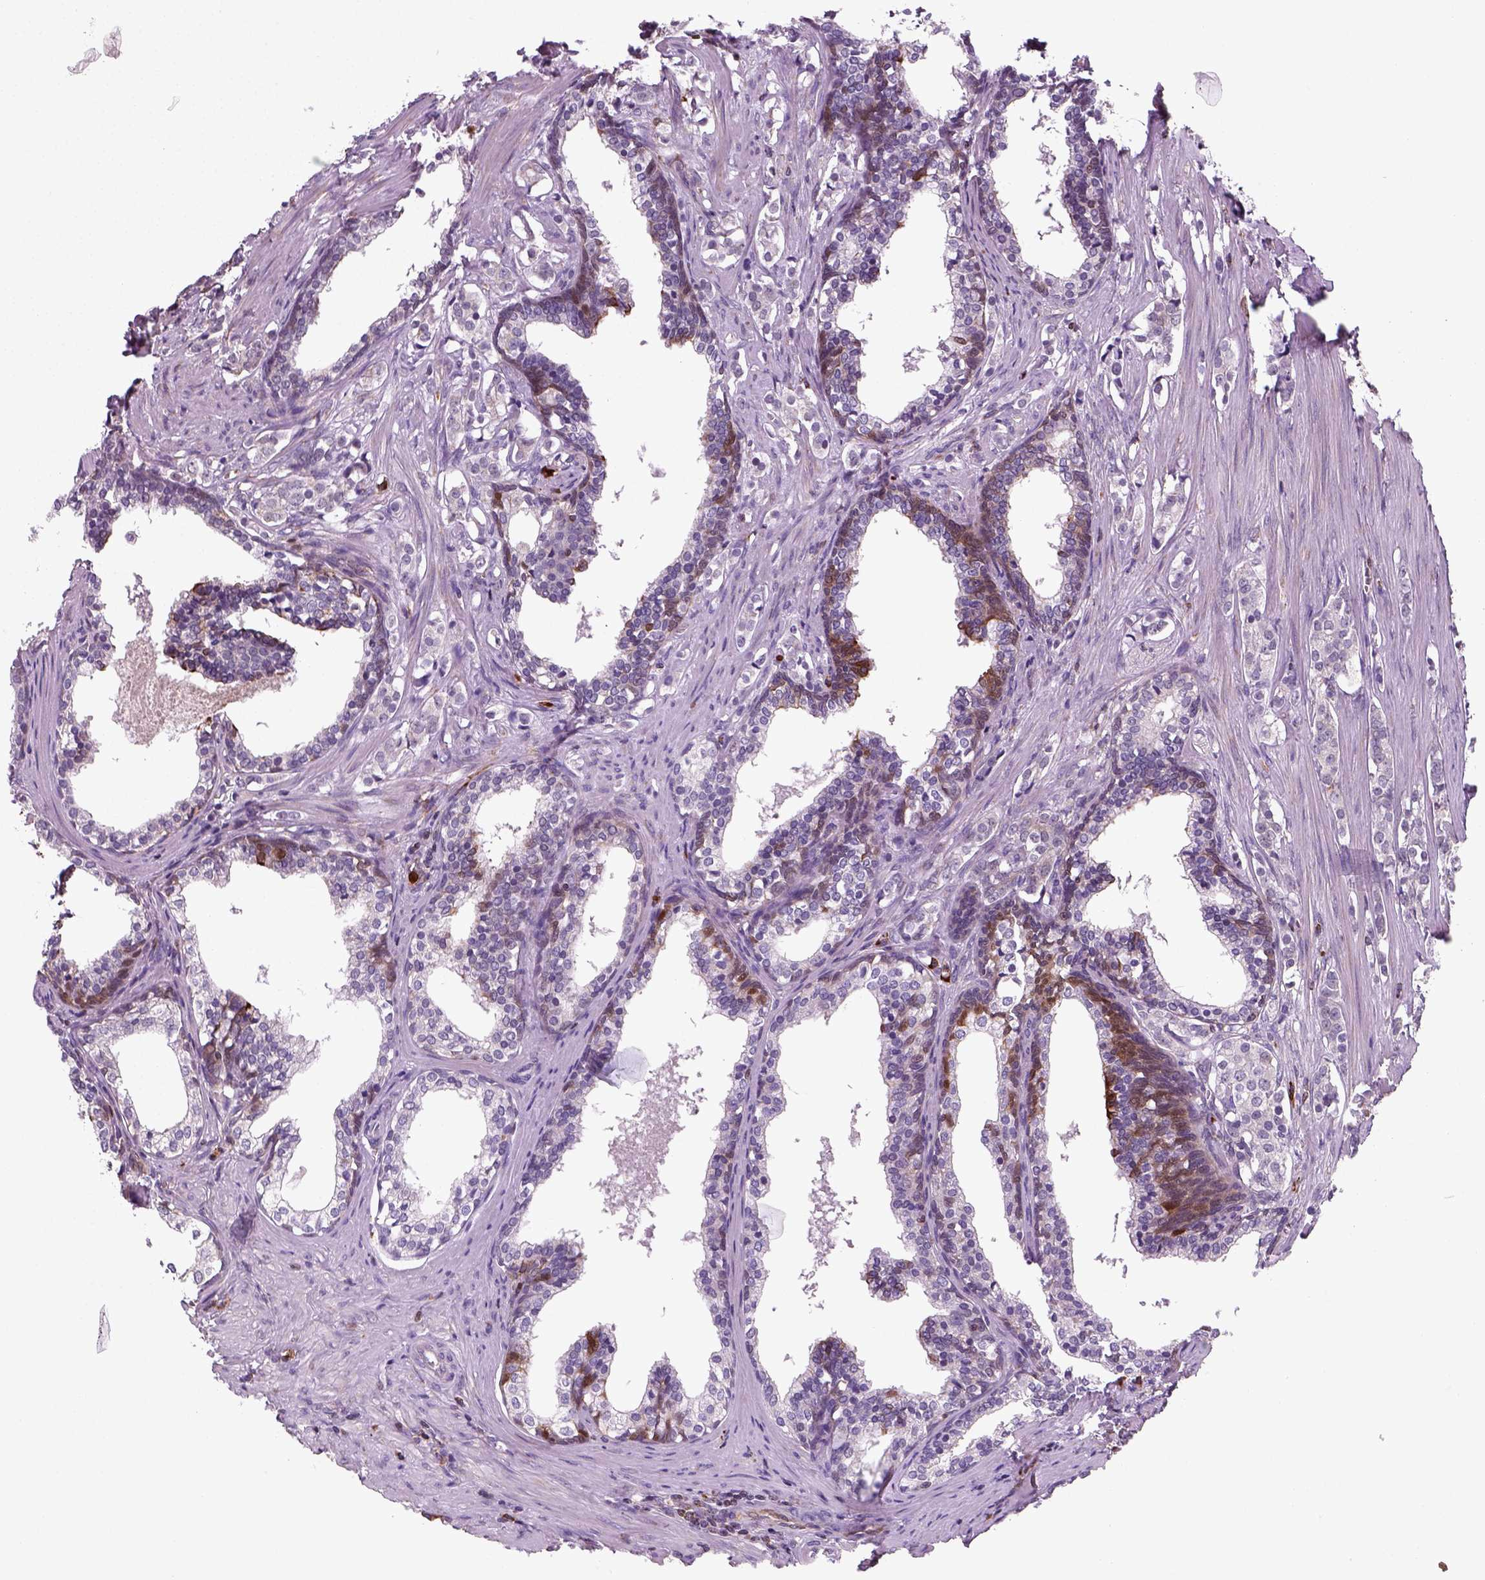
{"staining": {"intensity": "negative", "quantity": "none", "location": "none"}, "tissue": "prostate cancer", "cell_type": "Tumor cells", "image_type": "cancer", "snomed": [{"axis": "morphology", "description": "Adenocarcinoma, NOS"}, {"axis": "topography", "description": "Prostate and seminal vesicle, NOS"}], "caption": "Tumor cells show no significant positivity in prostate cancer.", "gene": "NUDT16L1", "patient": {"sex": "male", "age": 63}}